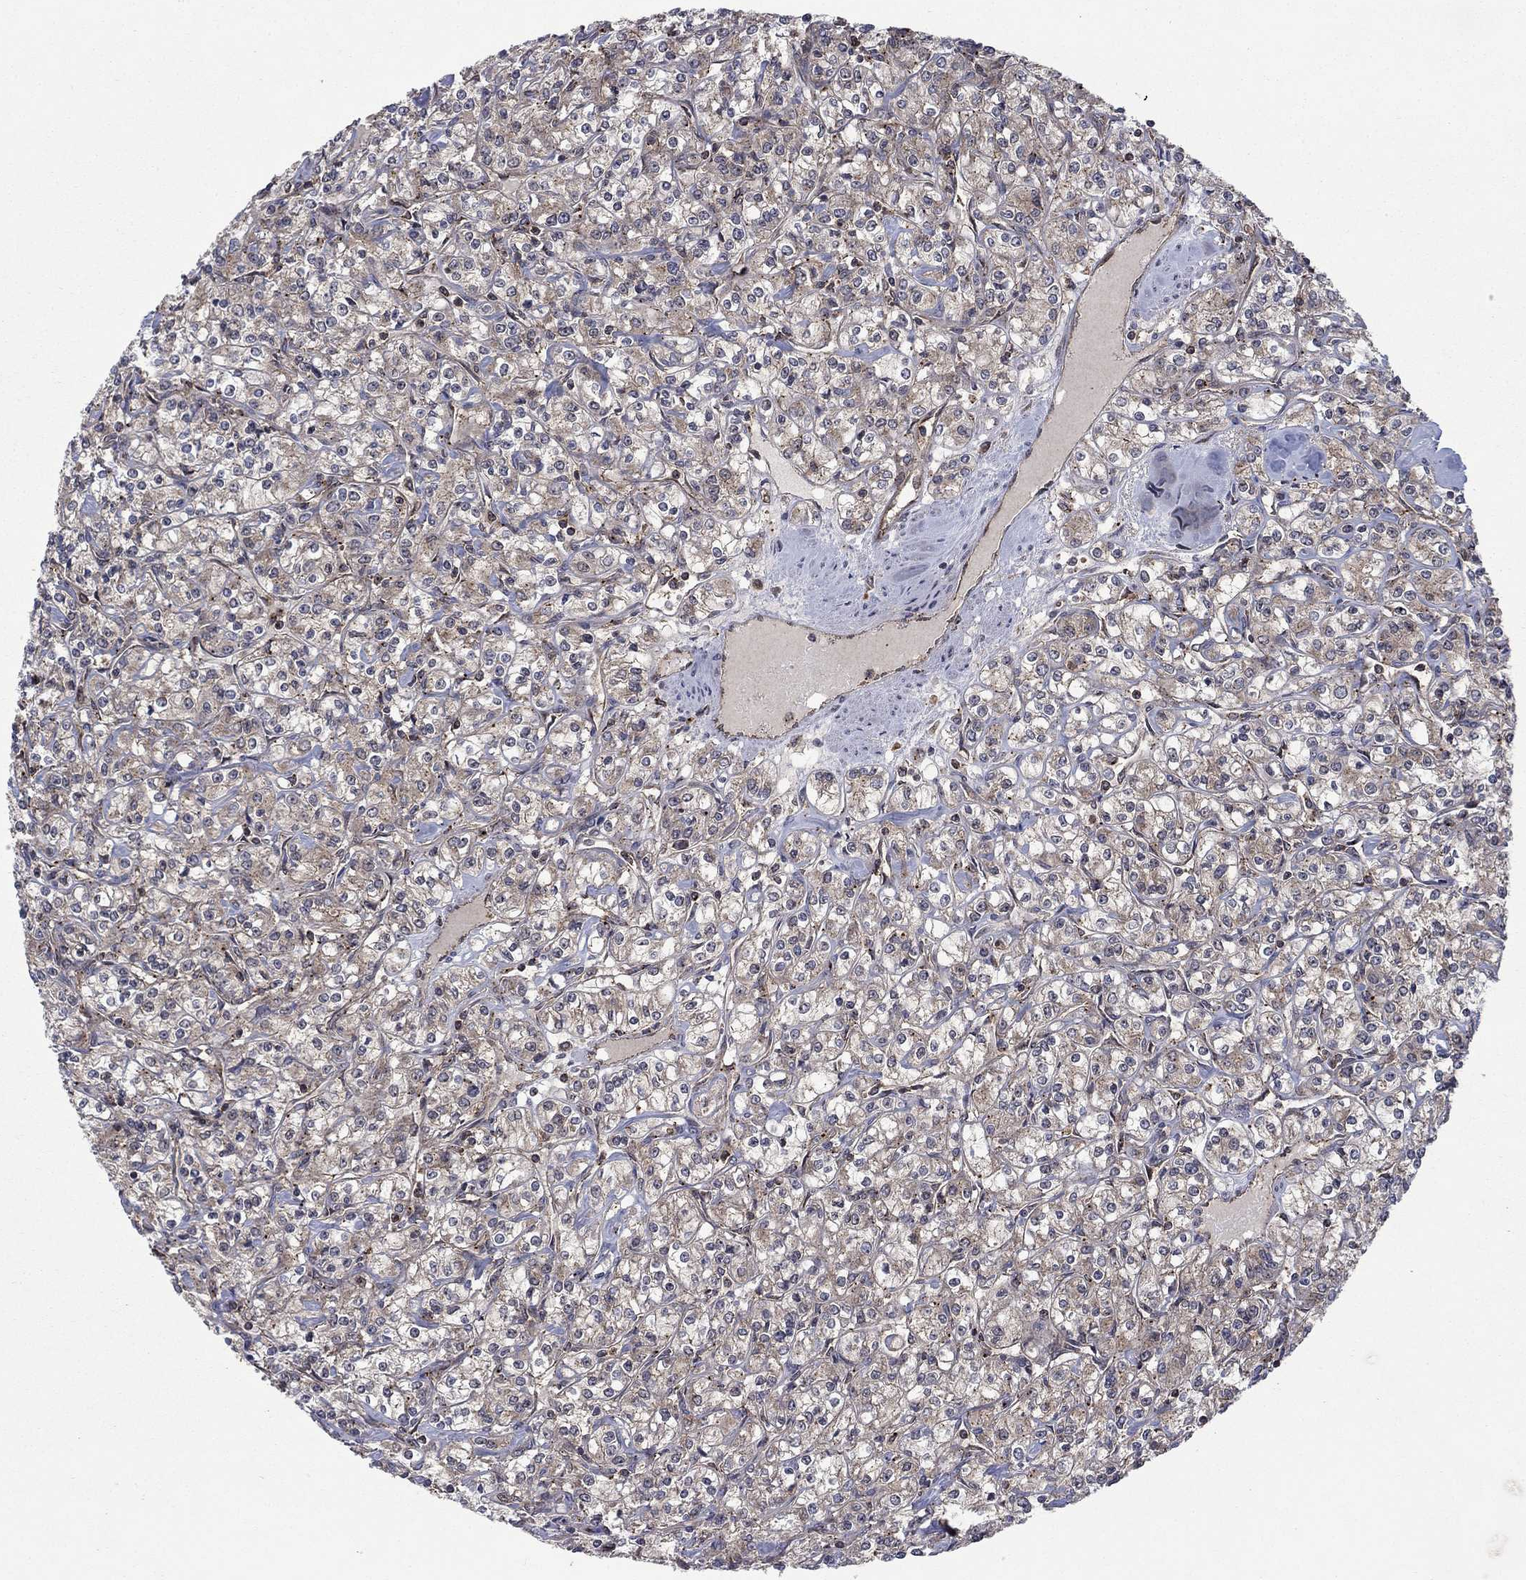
{"staining": {"intensity": "negative", "quantity": "none", "location": "none"}, "tissue": "renal cancer", "cell_type": "Tumor cells", "image_type": "cancer", "snomed": [{"axis": "morphology", "description": "Adenocarcinoma, NOS"}, {"axis": "topography", "description": "Kidney"}], "caption": "This is an IHC micrograph of adenocarcinoma (renal). There is no staining in tumor cells.", "gene": "IFI35", "patient": {"sex": "male", "age": 77}}